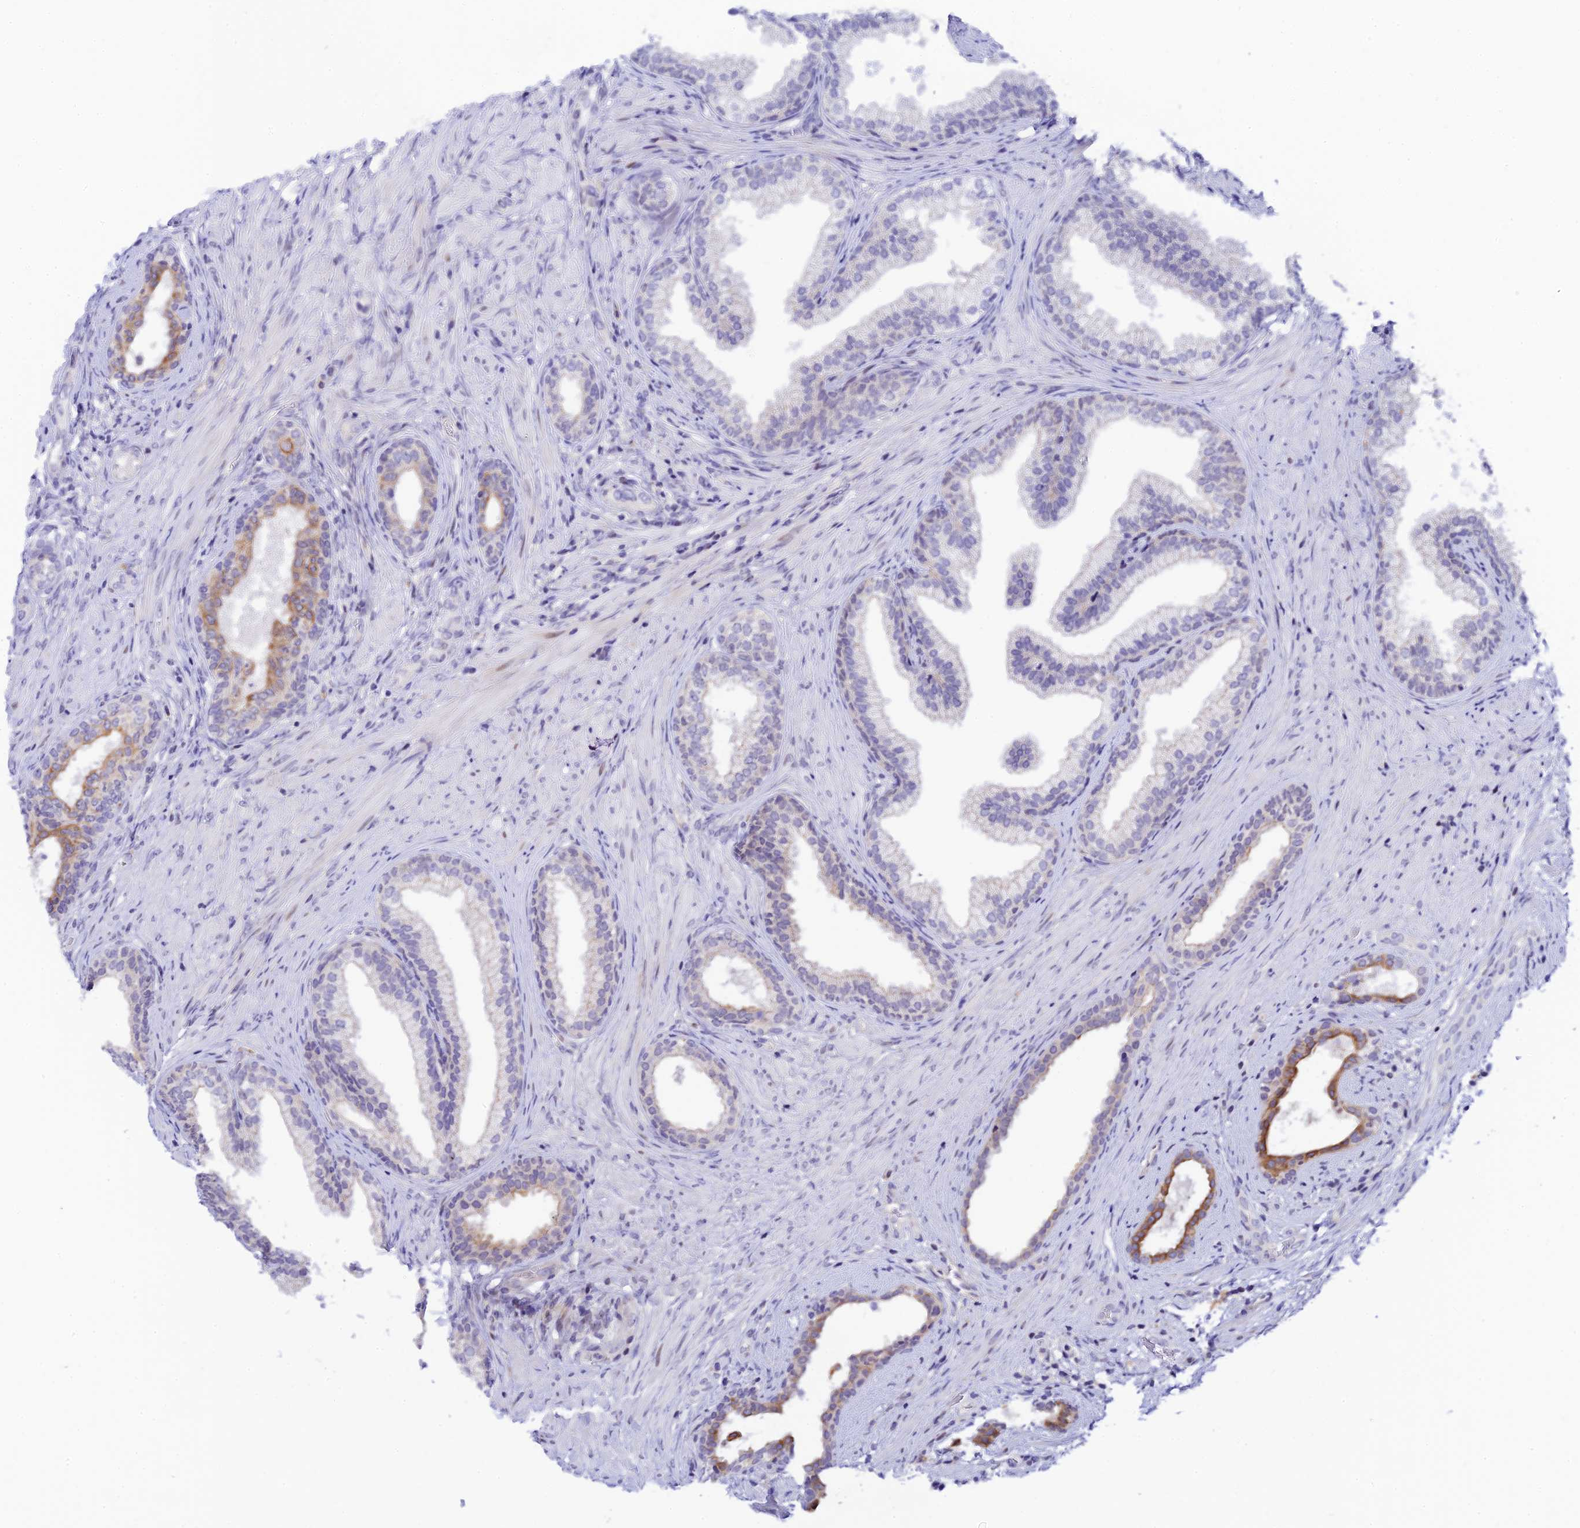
{"staining": {"intensity": "moderate", "quantity": "<25%", "location": "cytoplasmic/membranous"}, "tissue": "prostate", "cell_type": "Glandular cells", "image_type": "normal", "snomed": [{"axis": "morphology", "description": "Normal tissue, NOS"}, {"axis": "topography", "description": "Prostate"}], "caption": "Immunohistochemical staining of benign human prostate exhibits moderate cytoplasmic/membranous protein positivity in approximately <25% of glandular cells. The staining is performed using DAB brown chromogen to label protein expression. The nuclei are counter-stained blue using hematoxylin.", "gene": "RASGEF1B", "patient": {"sex": "male", "age": 76}}